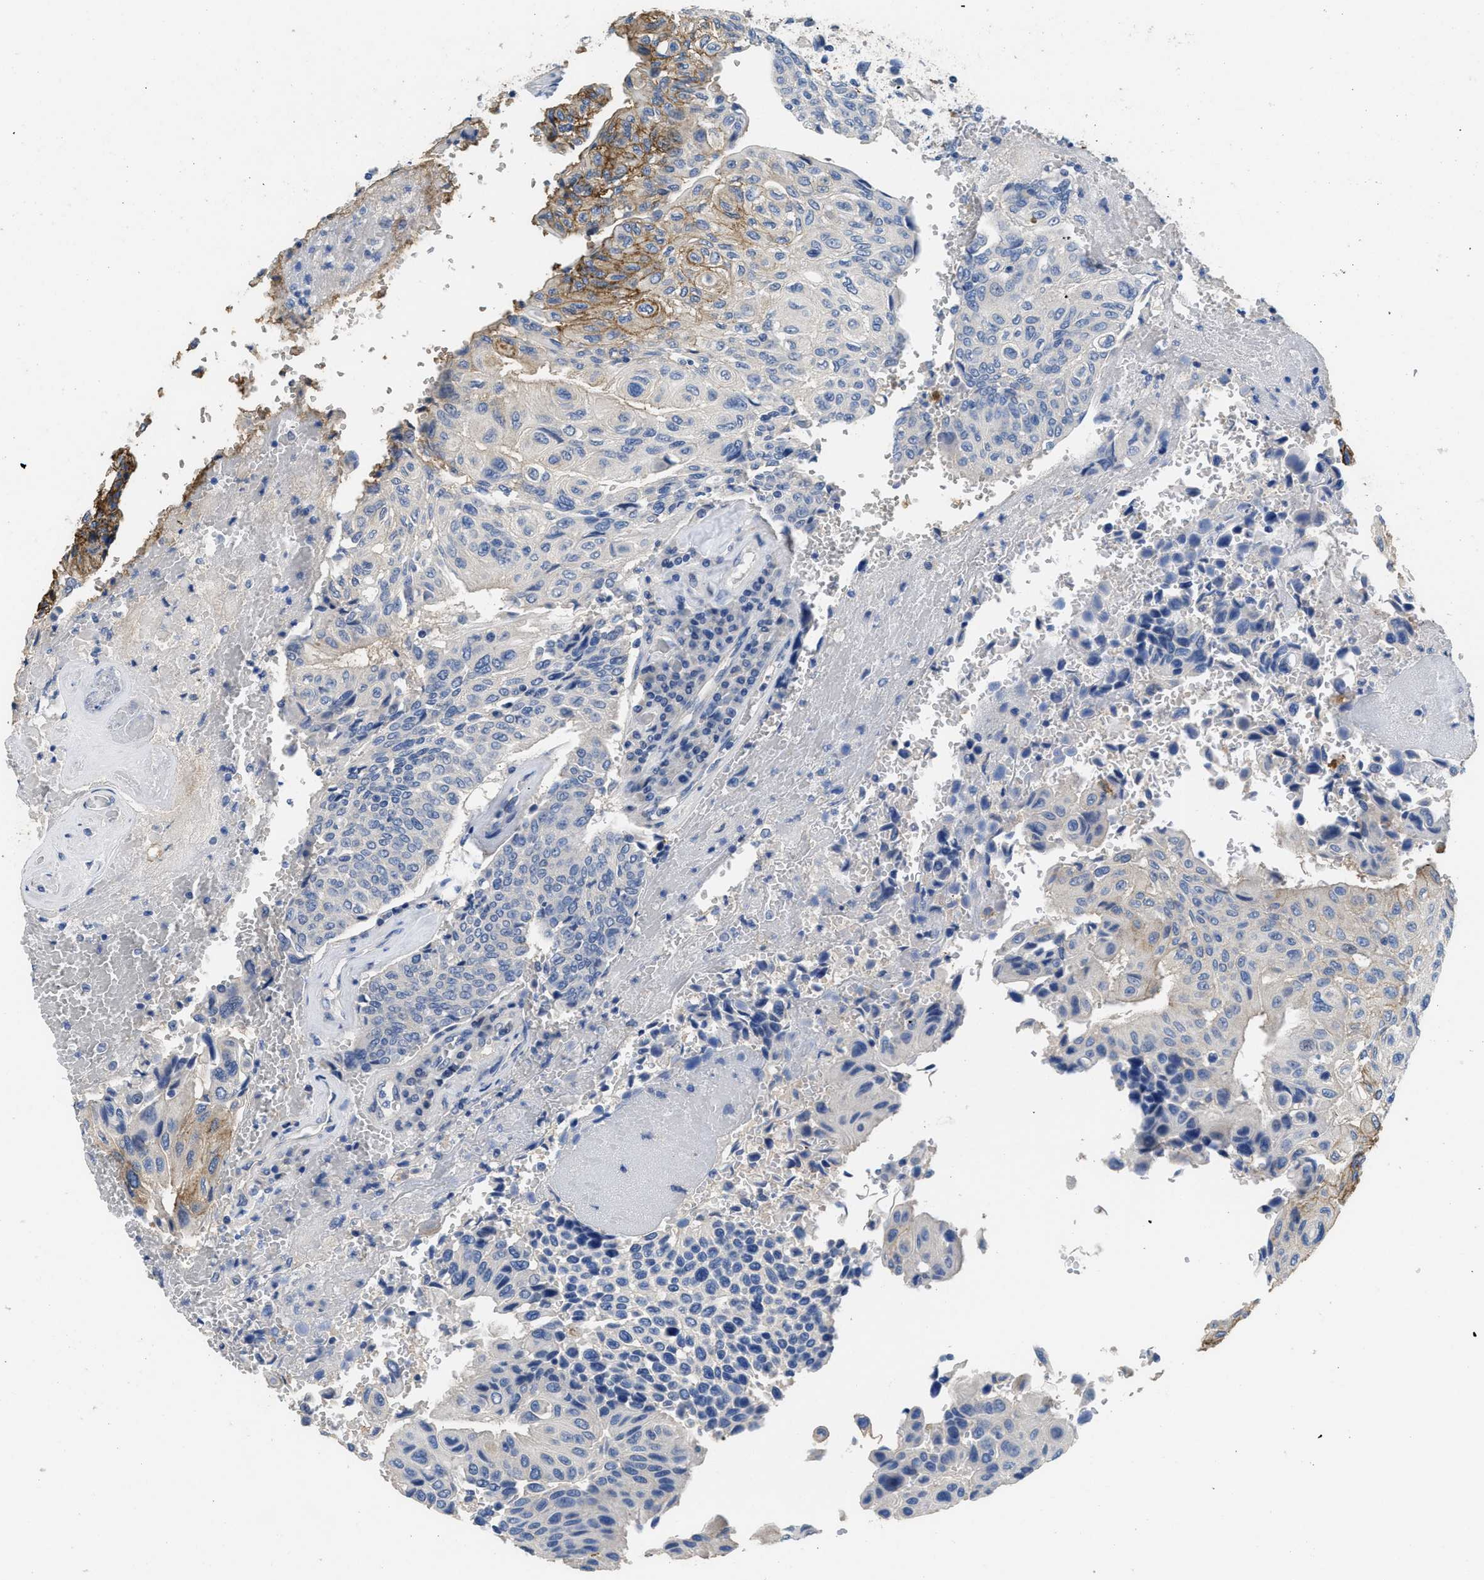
{"staining": {"intensity": "moderate", "quantity": "<25%", "location": "cytoplasmic/membranous"}, "tissue": "urothelial cancer", "cell_type": "Tumor cells", "image_type": "cancer", "snomed": [{"axis": "morphology", "description": "Urothelial carcinoma, High grade"}, {"axis": "topography", "description": "Urinary bladder"}], "caption": "Tumor cells show low levels of moderate cytoplasmic/membranous staining in approximately <25% of cells in human urothelial carcinoma (high-grade). (DAB IHC, brown staining for protein, blue staining for nuclei).", "gene": "CA9", "patient": {"sex": "male", "age": 66}}